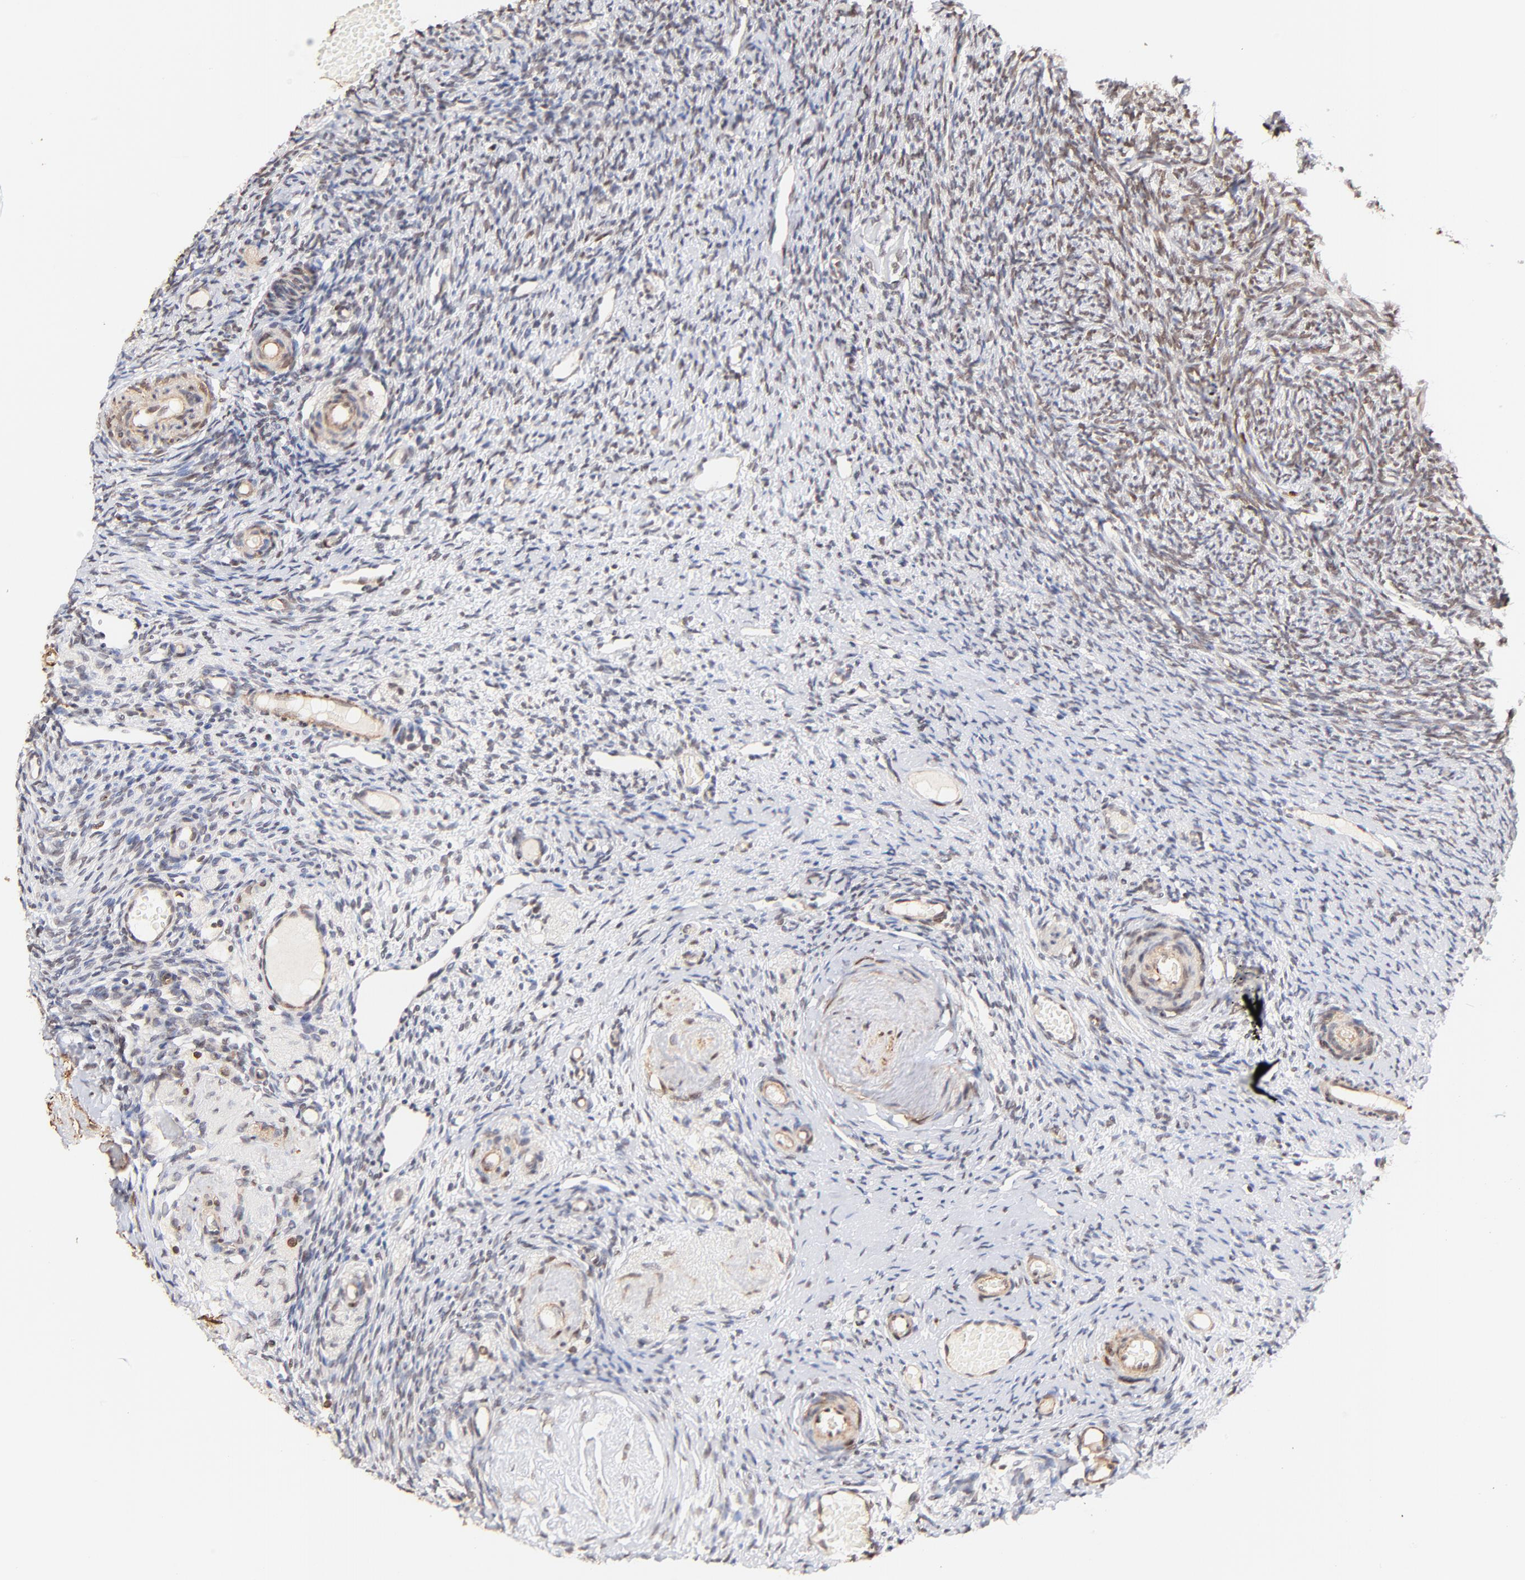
{"staining": {"intensity": "weak", "quantity": "25%-75%", "location": "cytoplasmic/membranous,nuclear"}, "tissue": "ovary", "cell_type": "Ovarian stroma cells", "image_type": "normal", "snomed": [{"axis": "morphology", "description": "Normal tissue, NOS"}, {"axis": "topography", "description": "Ovary"}], "caption": "Protein staining of normal ovary displays weak cytoplasmic/membranous,nuclear staining in approximately 25%-75% of ovarian stroma cells. (DAB IHC, brown staining for protein, blue staining for nuclei).", "gene": "ZFP92", "patient": {"sex": "female", "age": 60}}